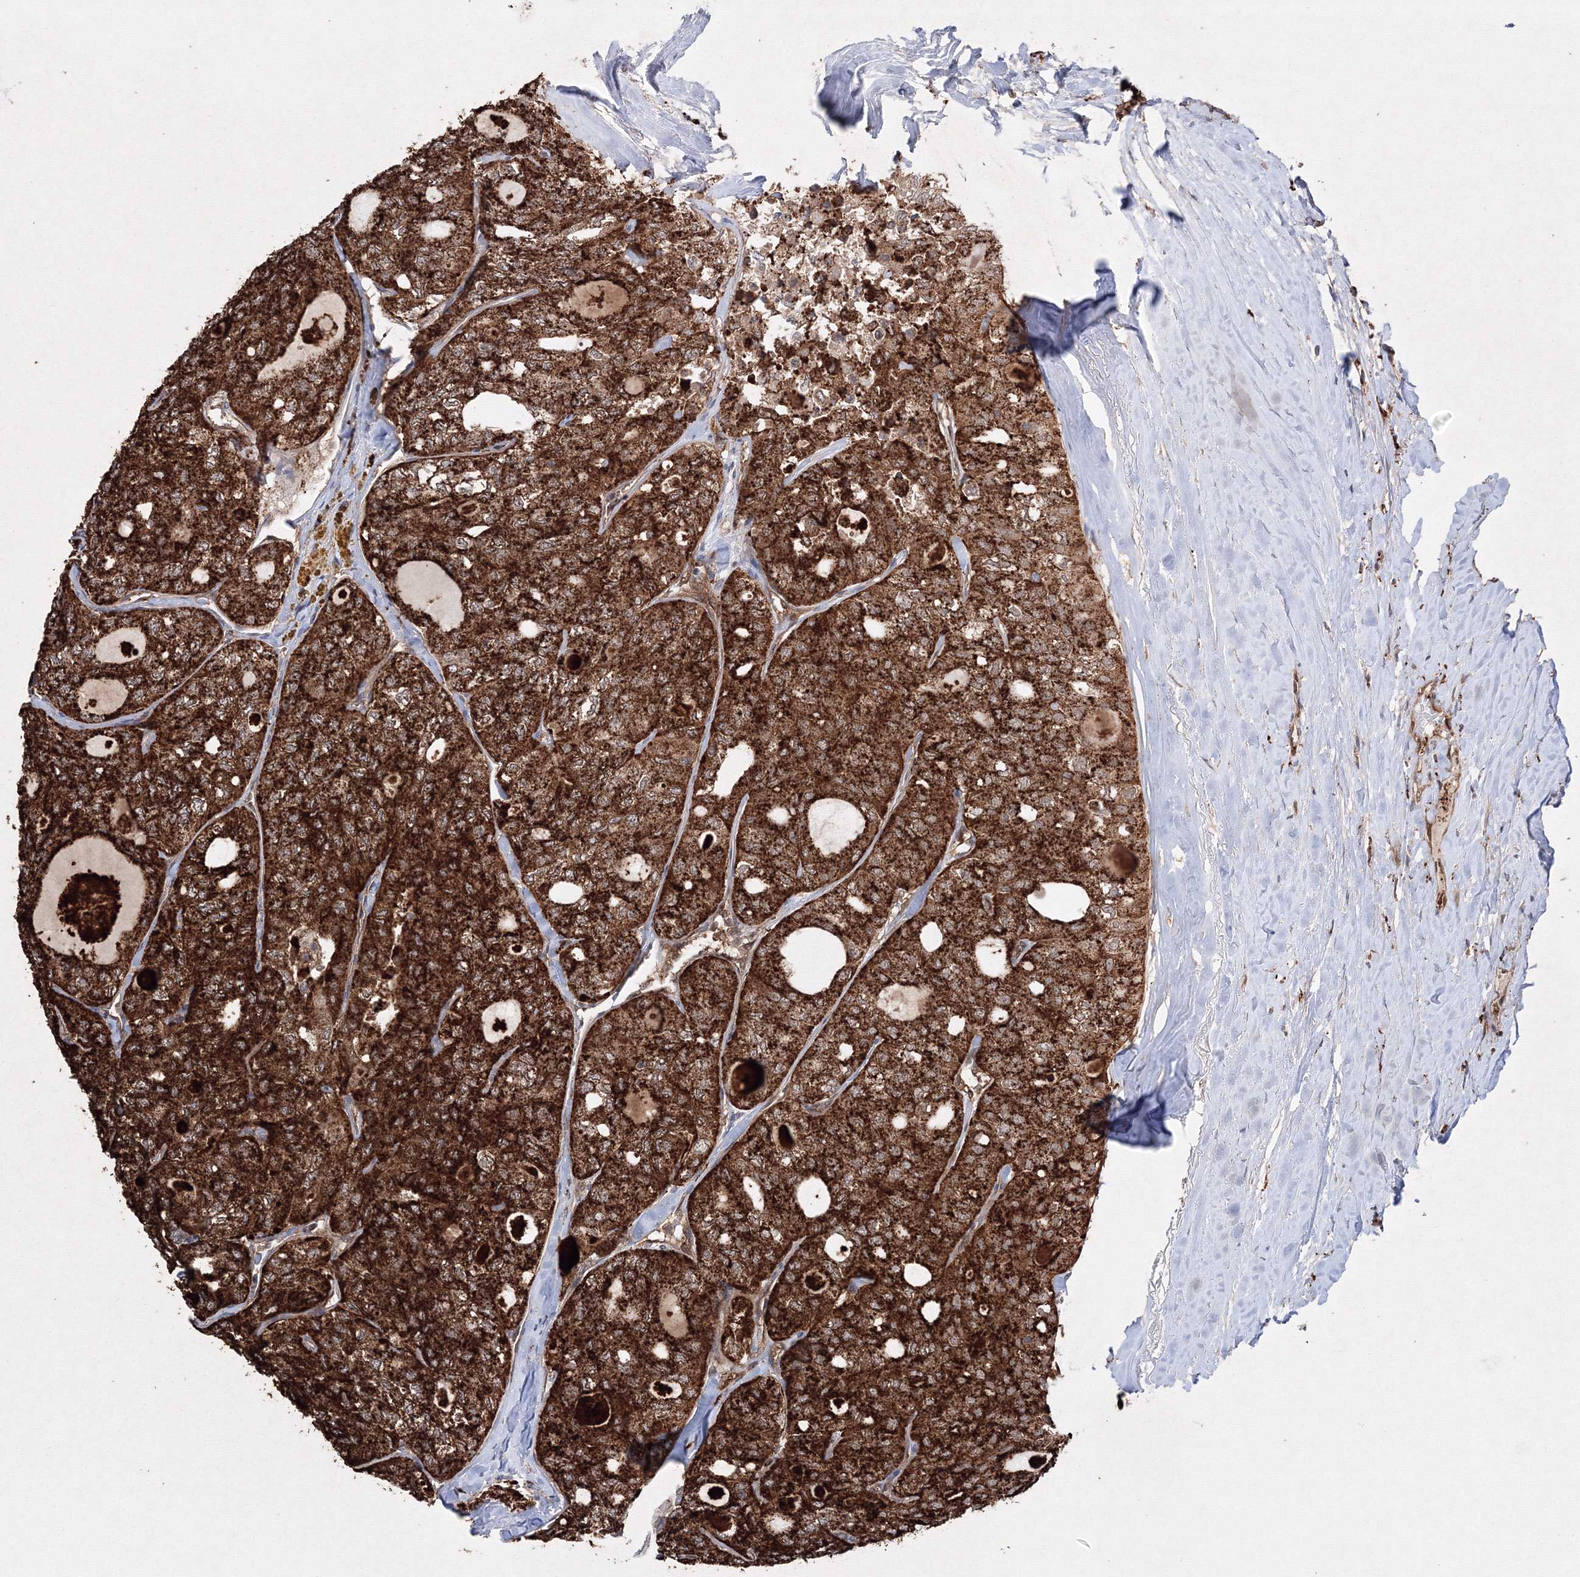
{"staining": {"intensity": "strong", "quantity": ">75%", "location": "cytoplasmic/membranous"}, "tissue": "thyroid cancer", "cell_type": "Tumor cells", "image_type": "cancer", "snomed": [{"axis": "morphology", "description": "Follicular adenoma carcinoma, NOS"}, {"axis": "topography", "description": "Thyroid gland"}], "caption": "Immunohistochemical staining of human follicular adenoma carcinoma (thyroid) shows strong cytoplasmic/membranous protein staining in approximately >75% of tumor cells. Using DAB (brown) and hematoxylin (blue) stains, captured at high magnification using brightfield microscopy.", "gene": "DCTD", "patient": {"sex": "male", "age": 75}}